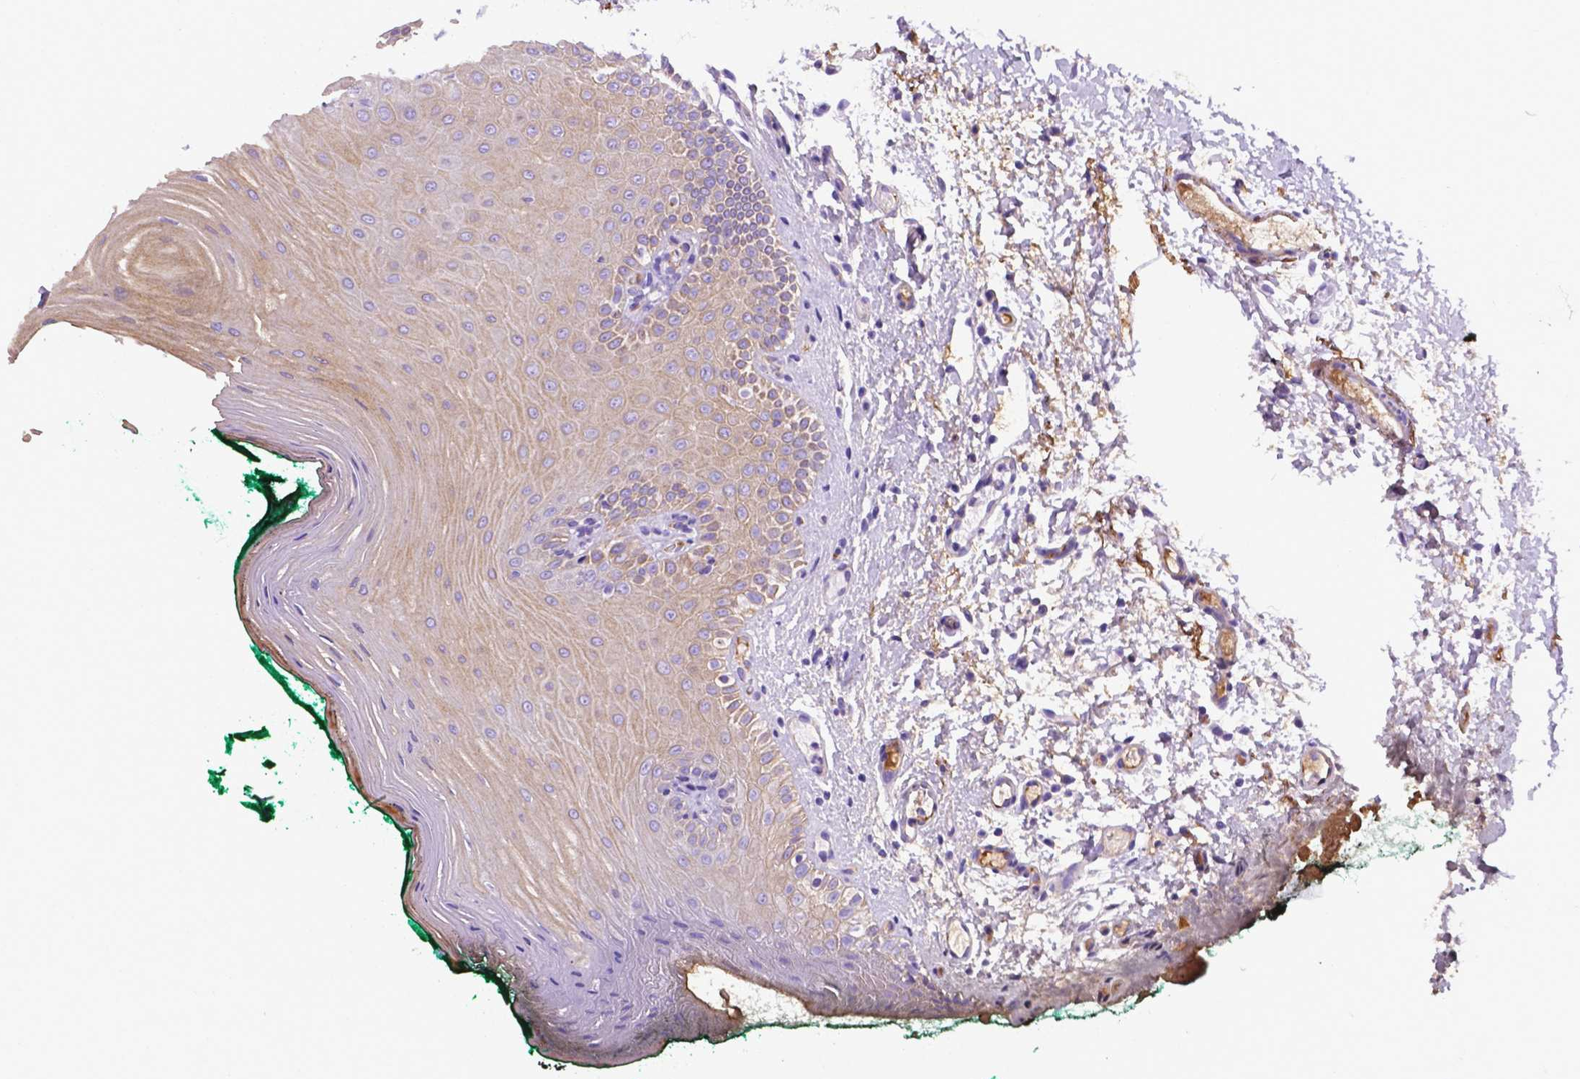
{"staining": {"intensity": "weak", "quantity": "25%-75%", "location": "cytoplasmic/membranous"}, "tissue": "oral mucosa", "cell_type": "Squamous epithelial cells", "image_type": "normal", "snomed": [{"axis": "morphology", "description": "Normal tissue, NOS"}, {"axis": "topography", "description": "Oral tissue"}], "caption": "Immunohistochemical staining of unremarkable oral mucosa reveals low levels of weak cytoplasmic/membranous expression in approximately 25%-75% of squamous epithelial cells.", "gene": "APOE", "patient": {"sex": "female", "age": 83}}